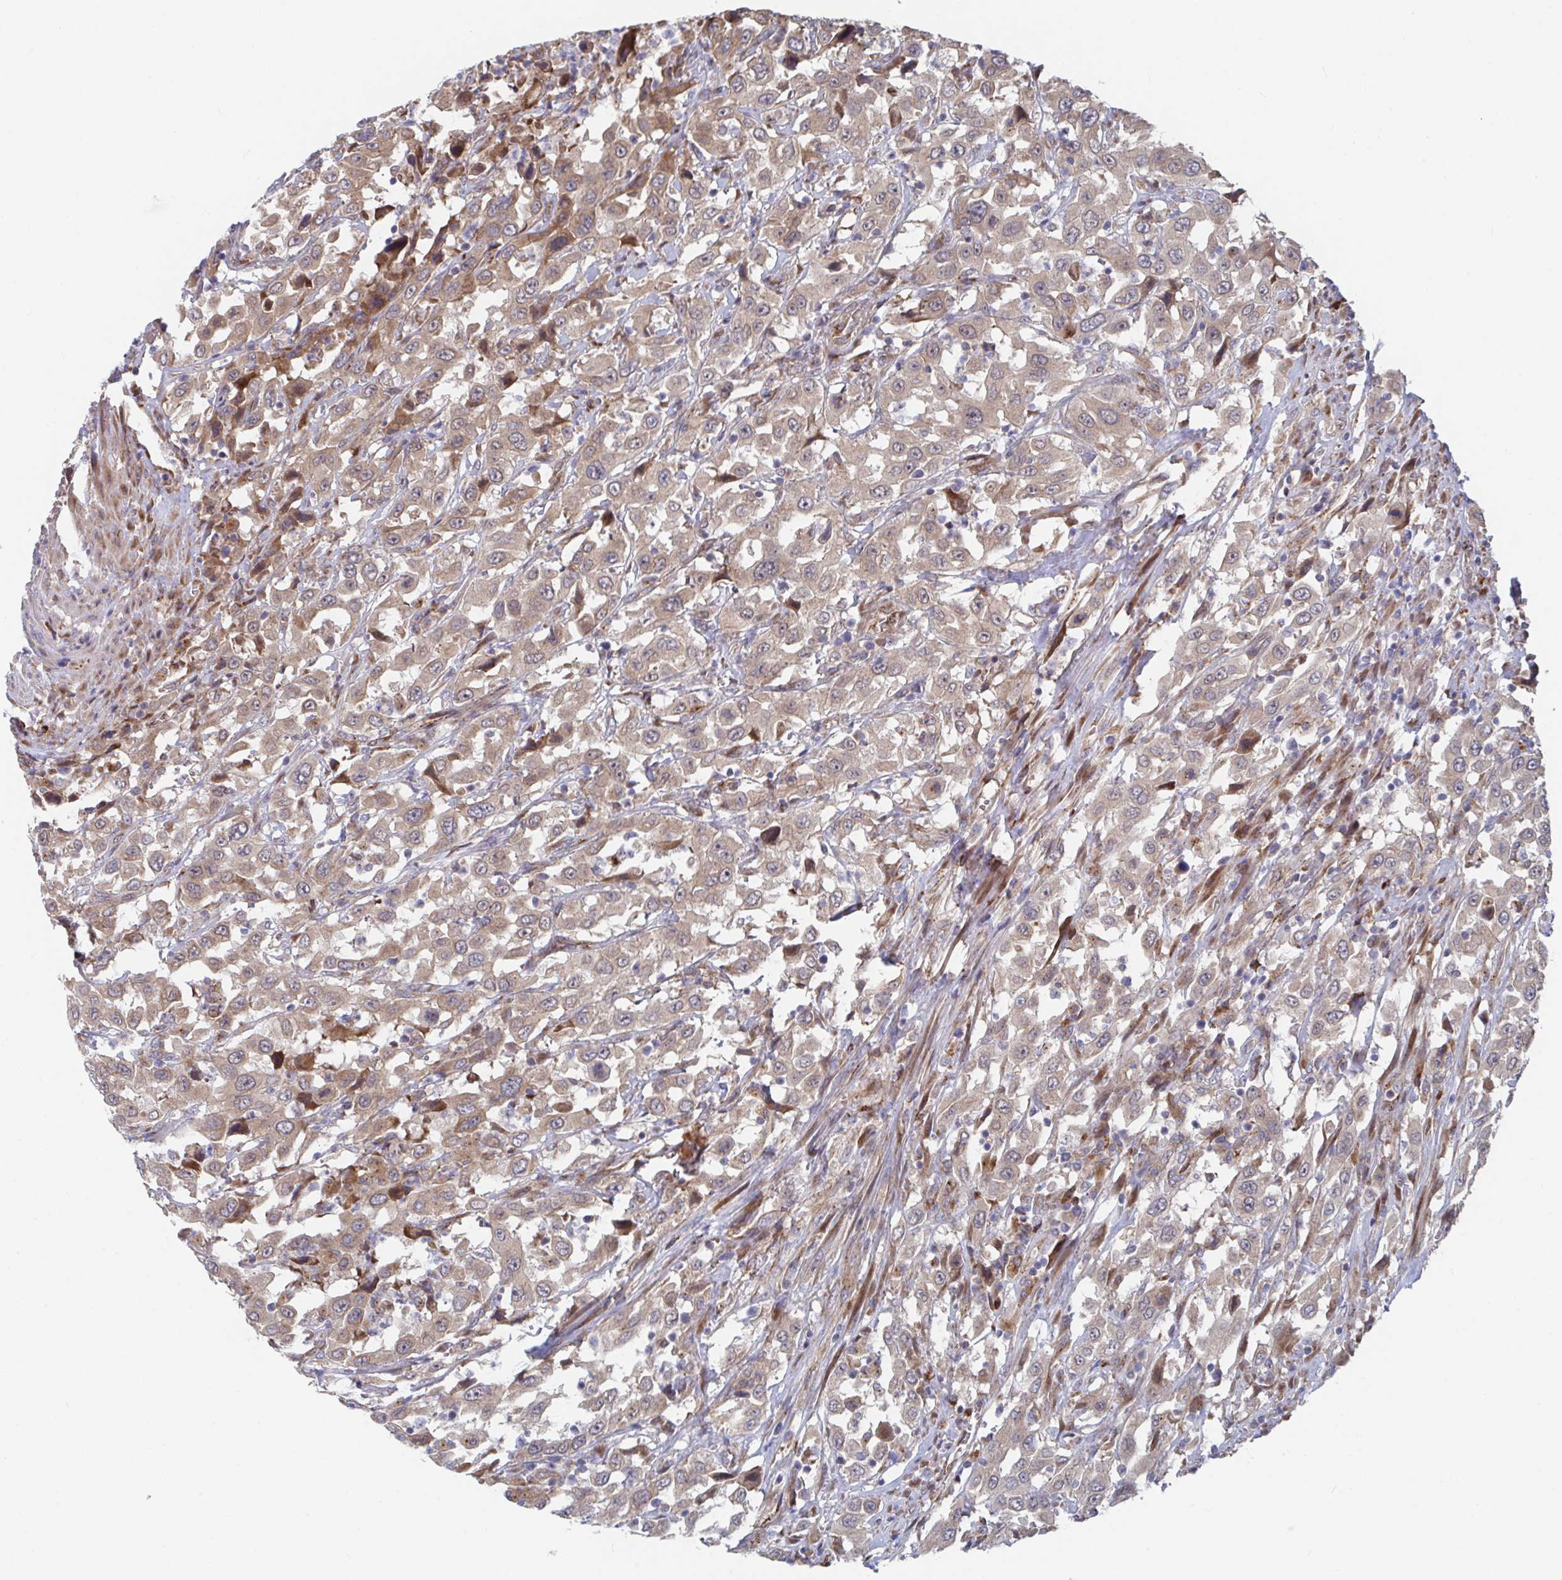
{"staining": {"intensity": "moderate", "quantity": ">75%", "location": "cytoplasmic/membranous"}, "tissue": "urothelial cancer", "cell_type": "Tumor cells", "image_type": "cancer", "snomed": [{"axis": "morphology", "description": "Urothelial carcinoma, High grade"}, {"axis": "topography", "description": "Urinary bladder"}], "caption": "High-grade urothelial carcinoma stained with a protein marker shows moderate staining in tumor cells.", "gene": "FJX1", "patient": {"sex": "male", "age": 61}}